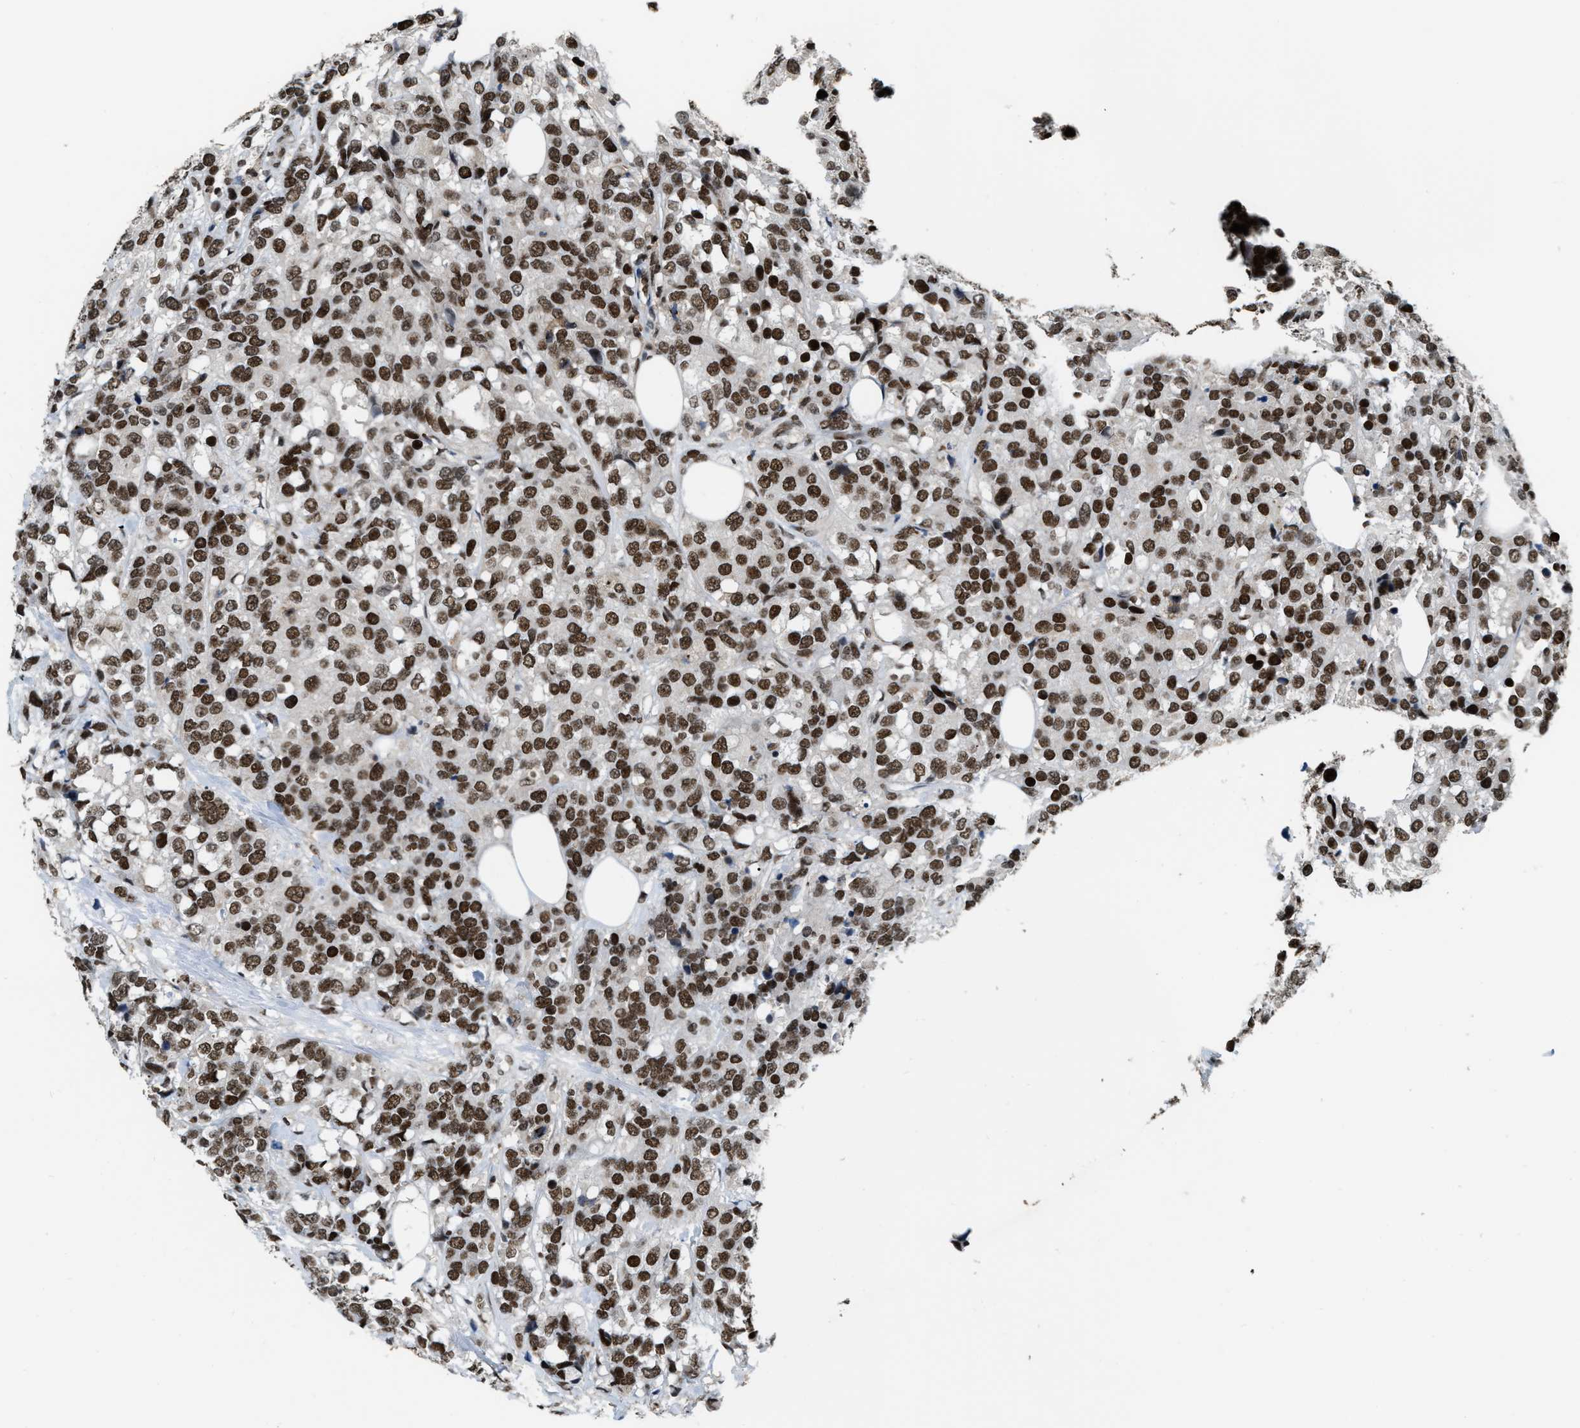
{"staining": {"intensity": "strong", "quantity": ">75%", "location": "nuclear"}, "tissue": "breast cancer", "cell_type": "Tumor cells", "image_type": "cancer", "snomed": [{"axis": "morphology", "description": "Lobular carcinoma"}, {"axis": "topography", "description": "Breast"}], "caption": "This micrograph displays IHC staining of human breast cancer, with high strong nuclear staining in approximately >75% of tumor cells.", "gene": "NUMA1", "patient": {"sex": "female", "age": 59}}